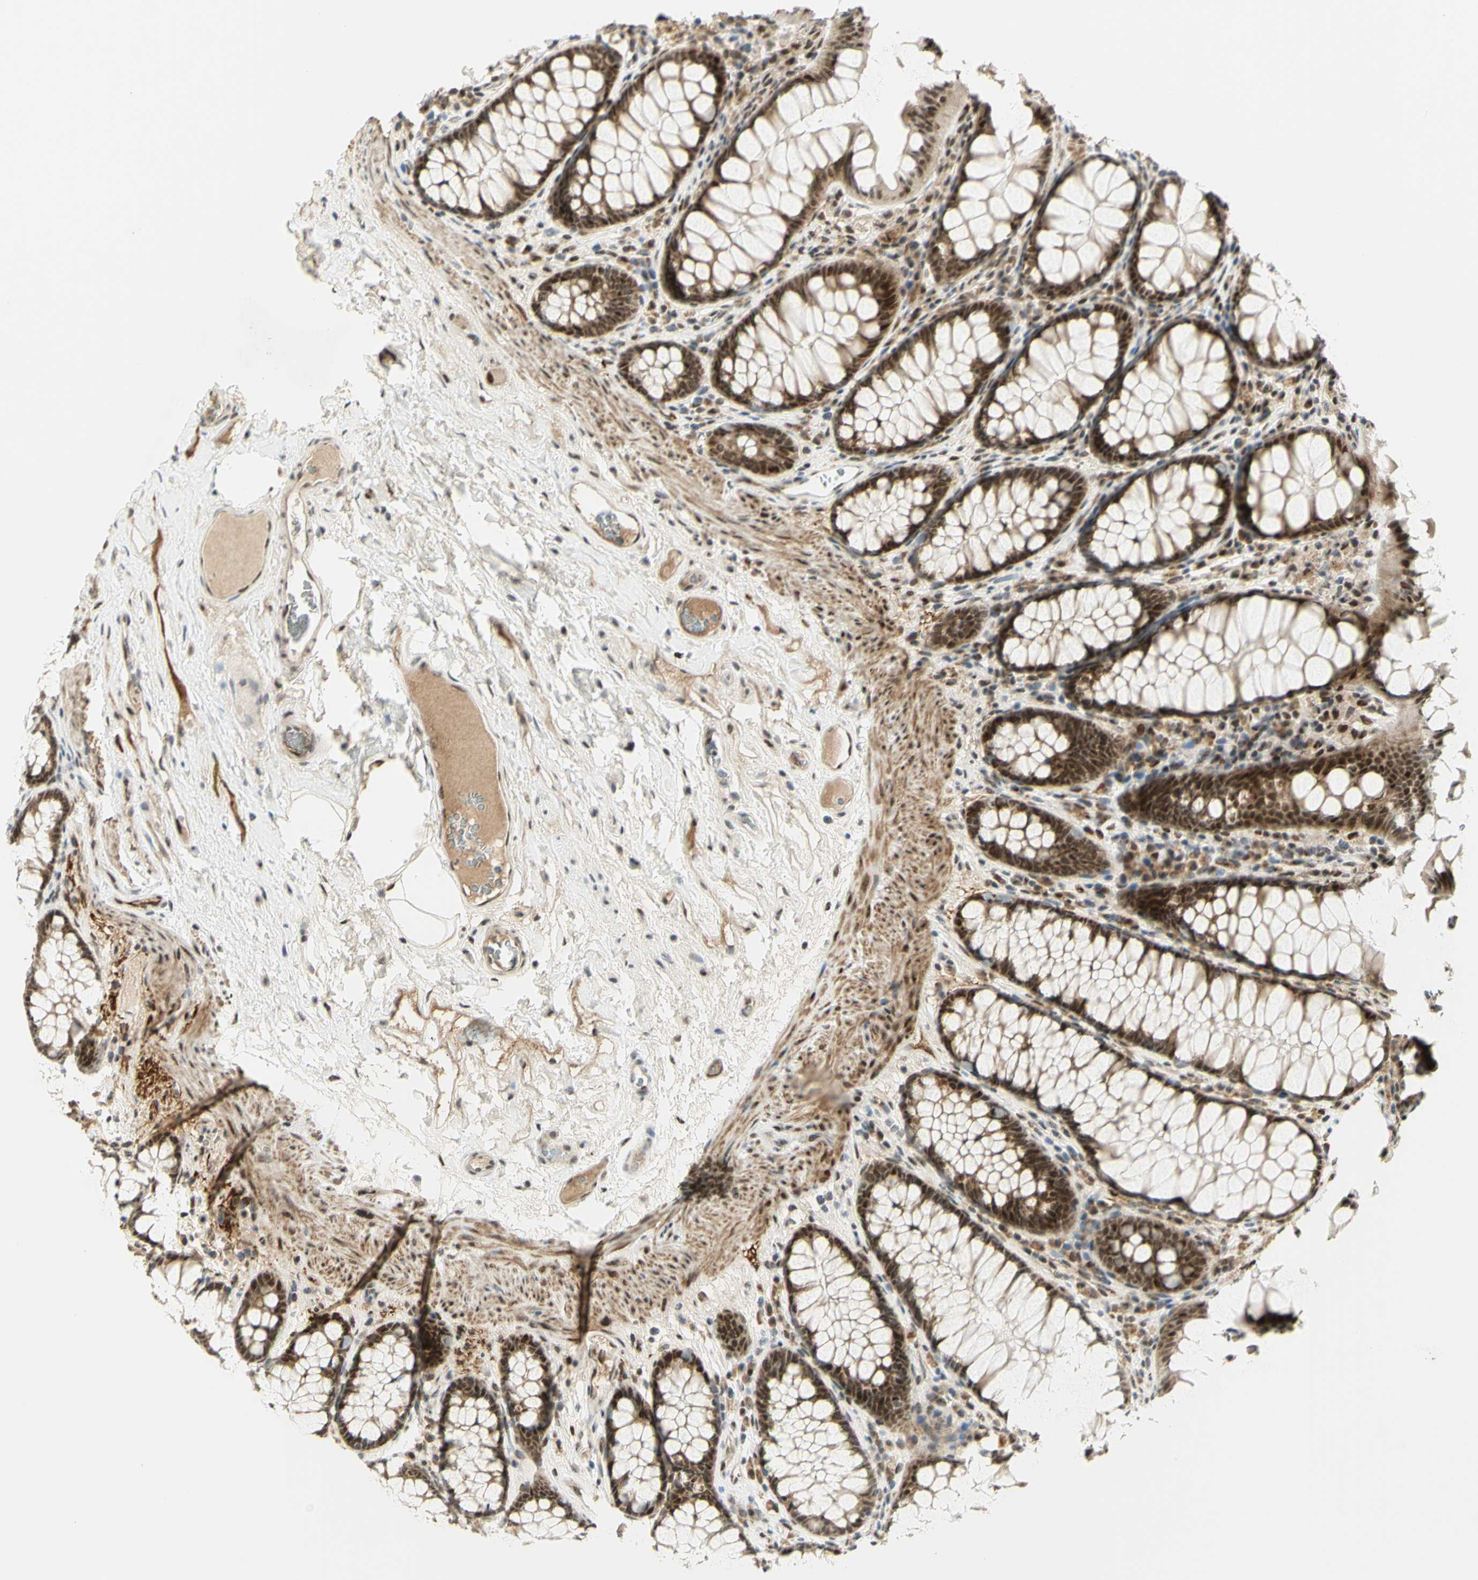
{"staining": {"intensity": "moderate", "quantity": "25%-75%", "location": "cytoplasmic/membranous,nuclear"}, "tissue": "colon", "cell_type": "Endothelial cells", "image_type": "normal", "snomed": [{"axis": "morphology", "description": "Normal tissue, NOS"}, {"axis": "topography", "description": "Colon"}], "caption": "This histopathology image shows unremarkable colon stained with IHC to label a protein in brown. The cytoplasmic/membranous,nuclear of endothelial cells show moderate positivity for the protein. Nuclei are counter-stained blue.", "gene": "DDX1", "patient": {"sex": "female", "age": 55}}